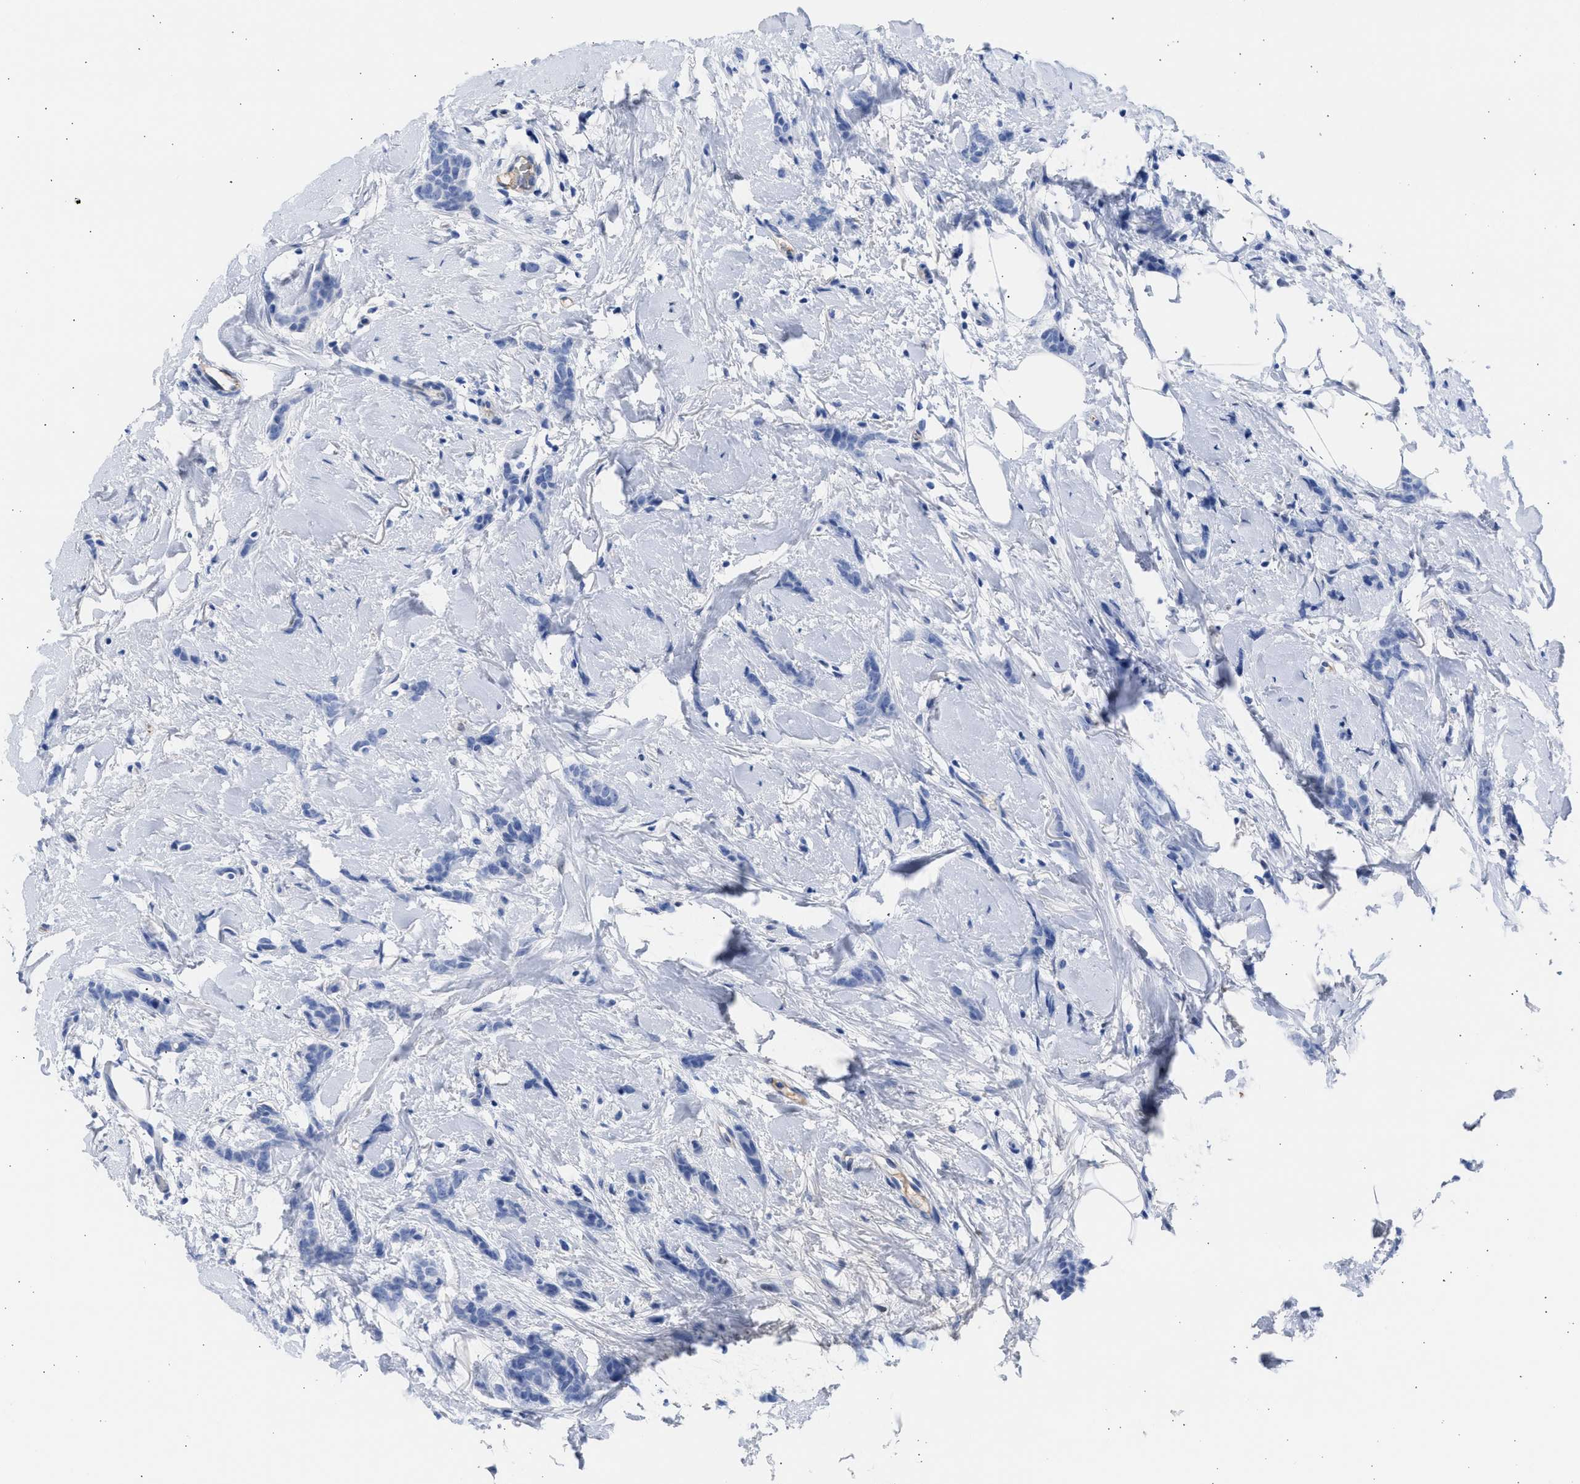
{"staining": {"intensity": "negative", "quantity": "none", "location": "none"}, "tissue": "breast cancer", "cell_type": "Tumor cells", "image_type": "cancer", "snomed": [{"axis": "morphology", "description": "Lobular carcinoma"}, {"axis": "topography", "description": "Skin"}, {"axis": "topography", "description": "Breast"}], "caption": "Protein analysis of breast cancer shows no significant expression in tumor cells.", "gene": "RSPH1", "patient": {"sex": "female", "age": 46}}